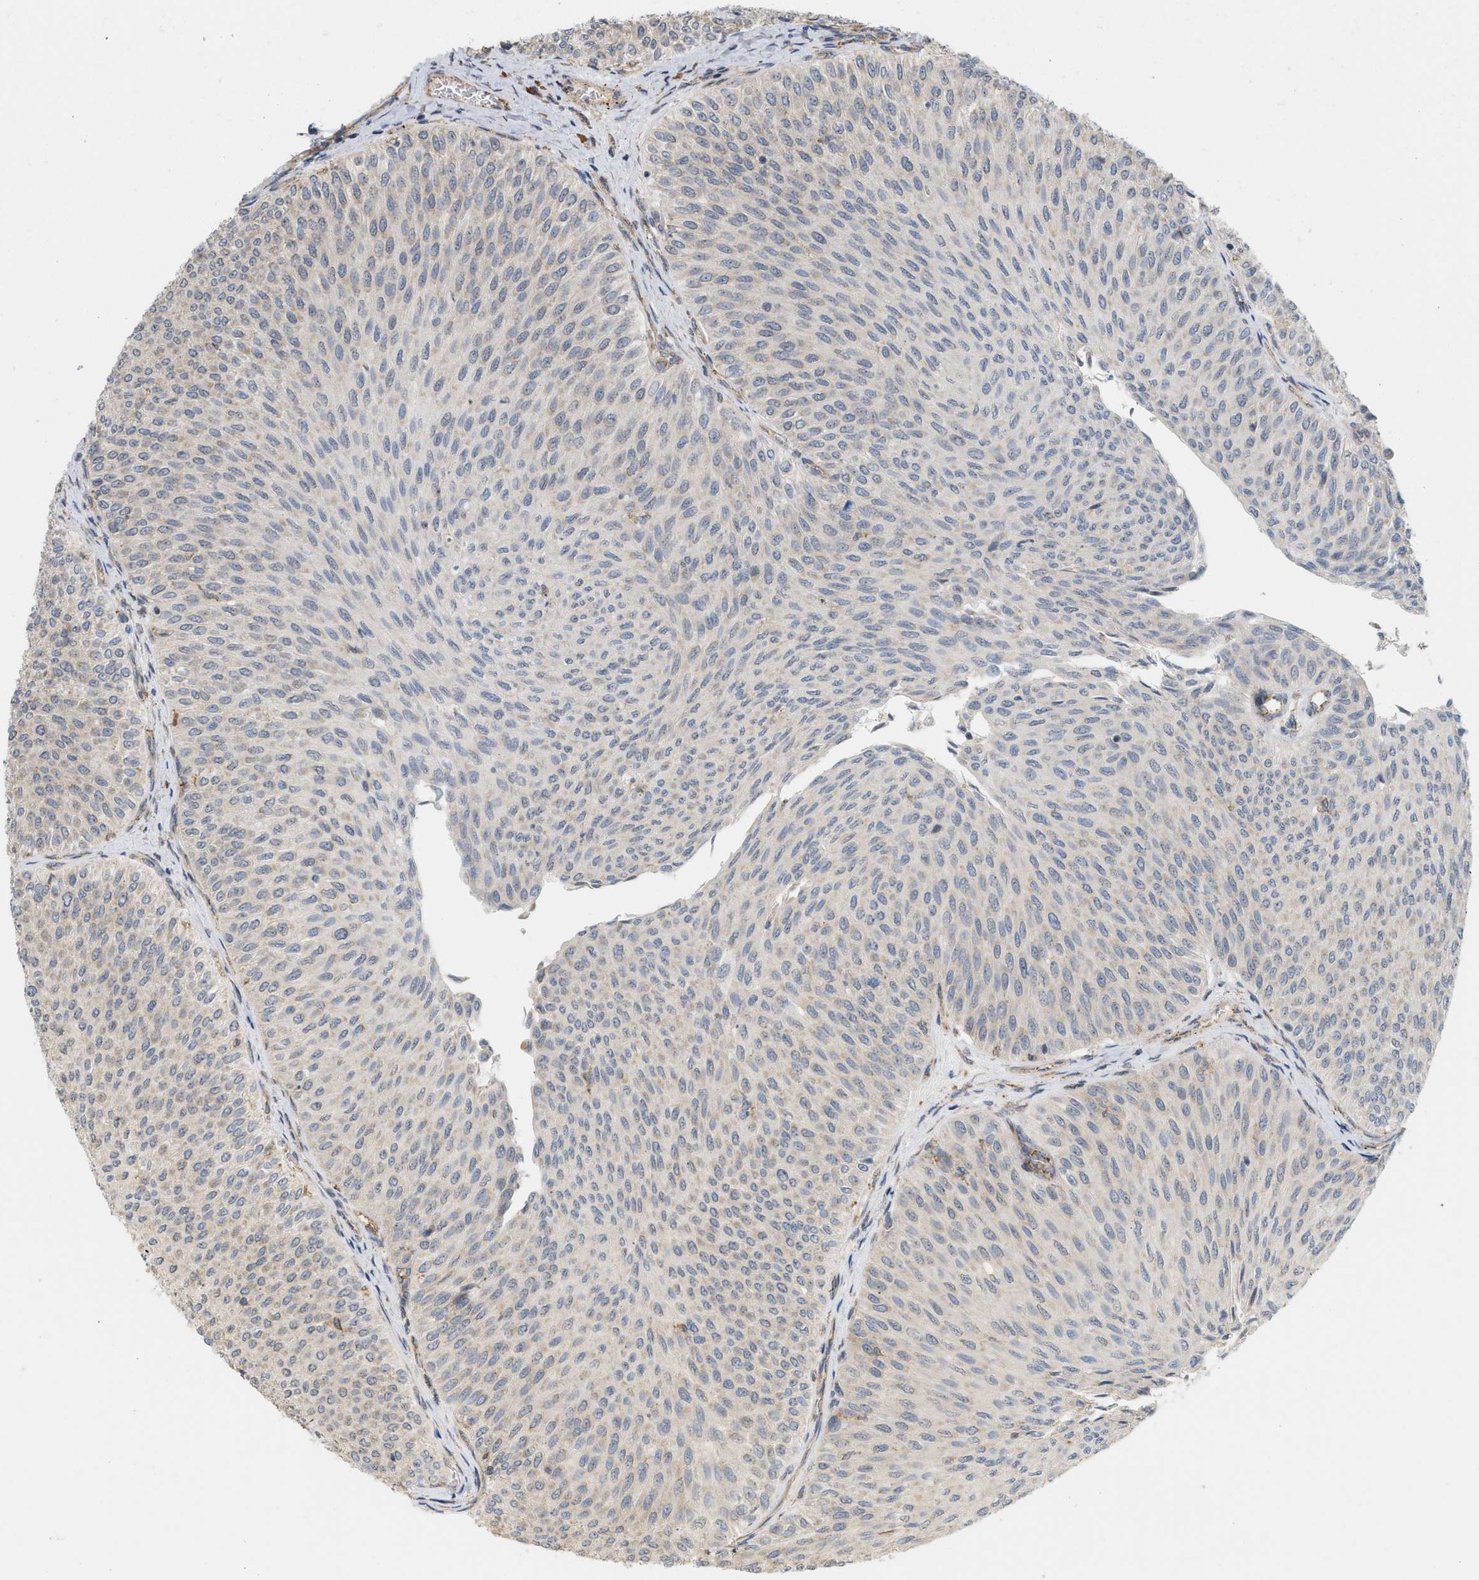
{"staining": {"intensity": "negative", "quantity": "none", "location": "none"}, "tissue": "urothelial cancer", "cell_type": "Tumor cells", "image_type": "cancer", "snomed": [{"axis": "morphology", "description": "Urothelial carcinoma, Low grade"}, {"axis": "topography", "description": "Urinary bladder"}], "caption": "Immunohistochemical staining of human urothelial cancer reveals no significant staining in tumor cells.", "gene": "SVOP", "patient": {"sex": "male", "age": 78}}